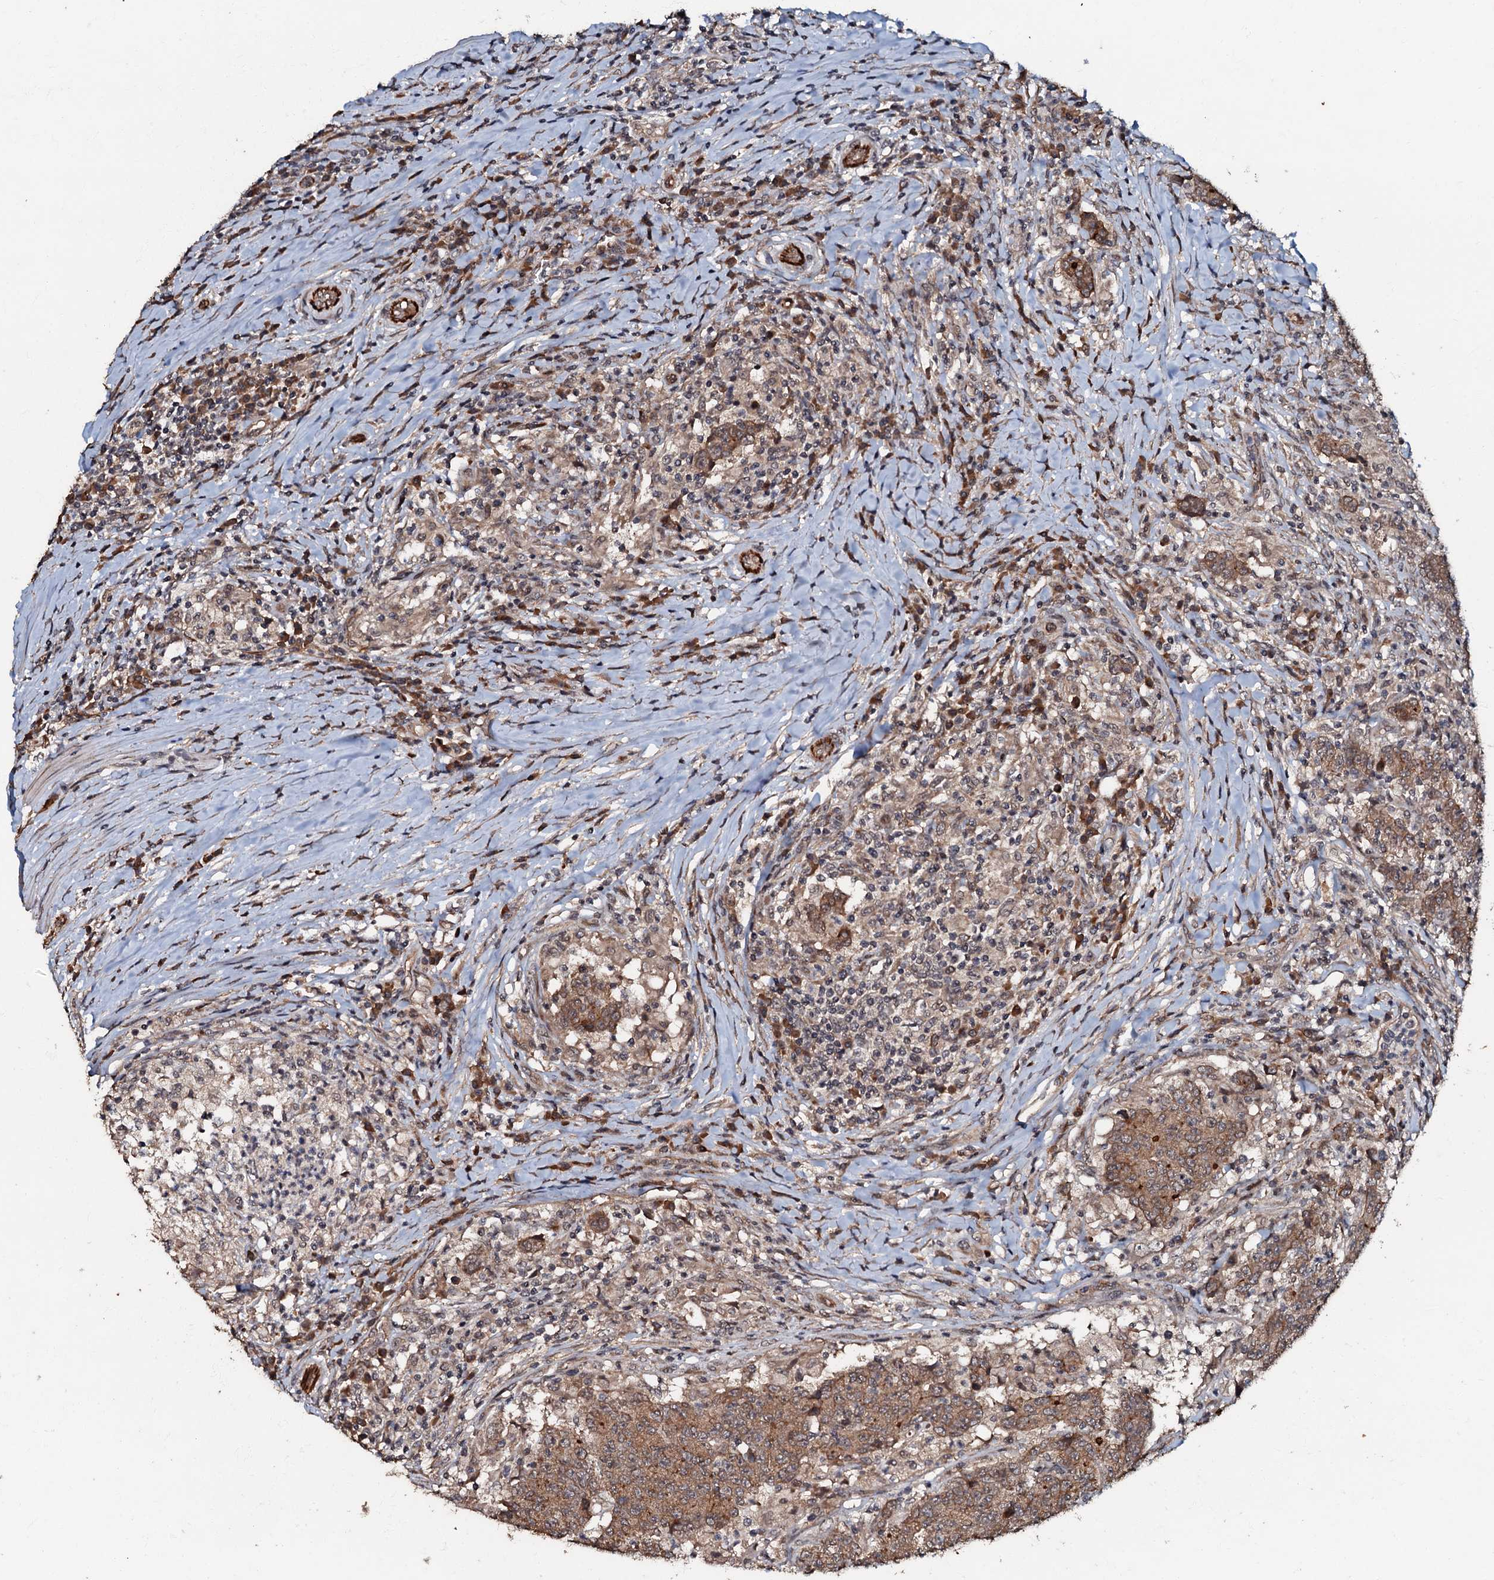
{"staining": {"intensity": "moderate", "quantity": ">75%", "location": "cytoplasmic/membranous"}, "tissue": "colorectal cancer", "cell_type": "Tumor cells", "image_type": "cancer", "snomed": [{"axis": "morphology", "description": "Adenocarcinoma, NOS"}, {"axis": "topography", "description": "Colon"}], "caption": "Adenocarcinoma (colorectal) stained for a protein (brown) reveals moderate cytoplasmic/membranous positive staining in approximately >75% of tumor cells.", "gene": "MANSC4", "patient": {"sex": "female", "age": 75}}